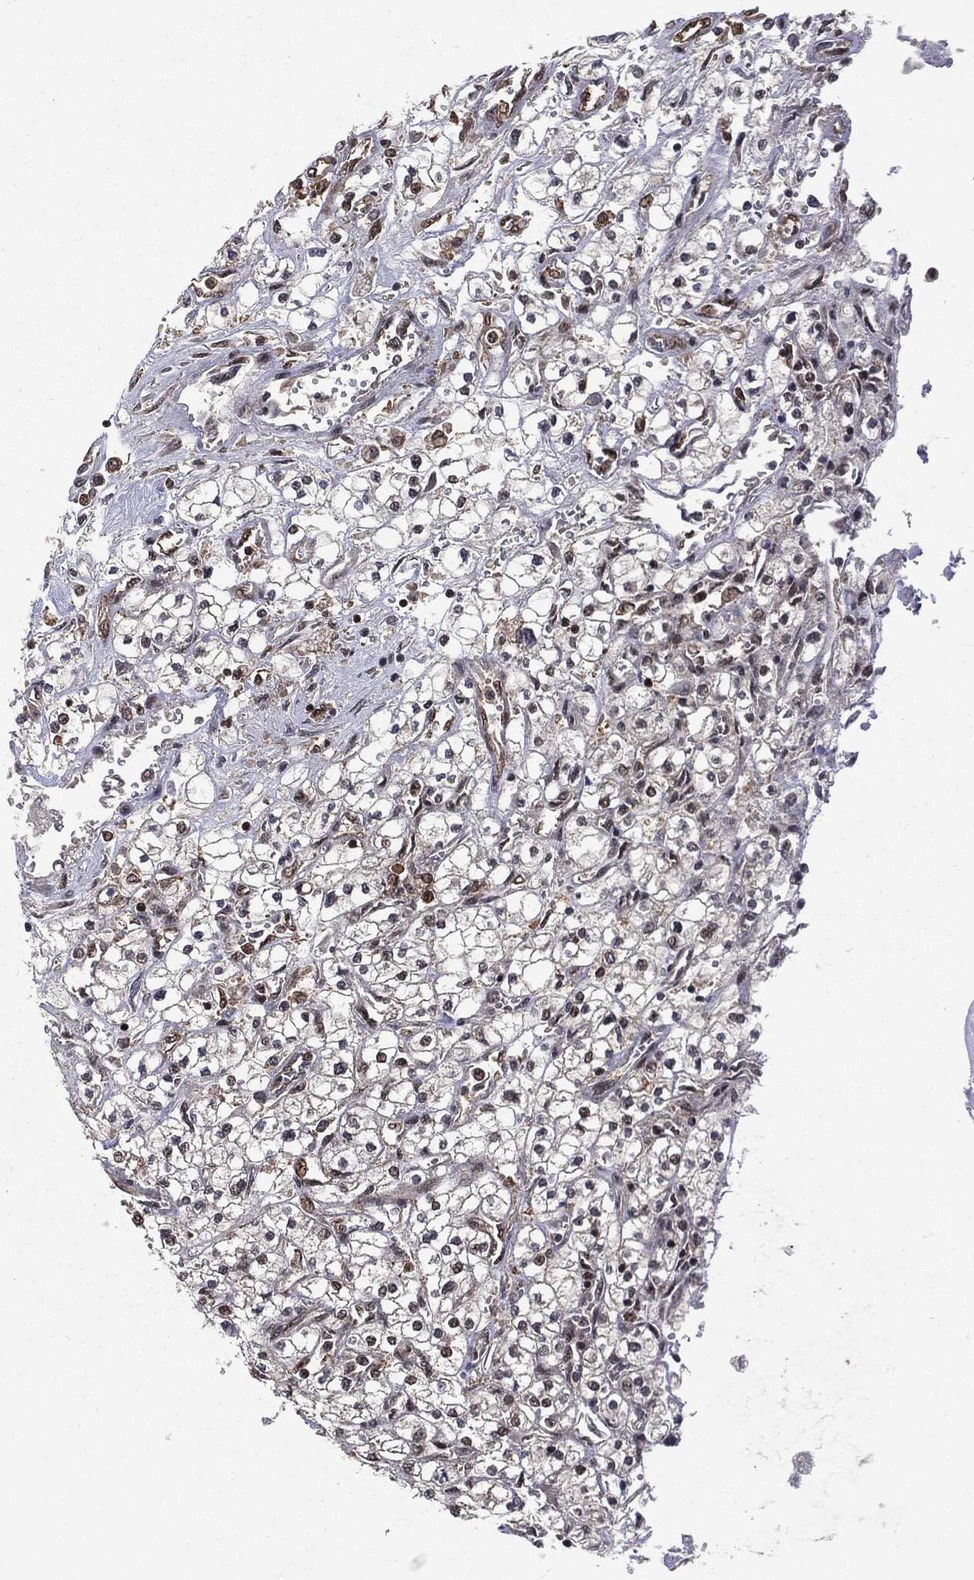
{"staining": {"intensity": "negative", "quantity": "none", "location": "none"}, "tissue": "renal cancer", "cell_type": "Tumor cells", "image_type": "cancer", "snomed": [{"axis": "morphology", "description": "Adenocarcinoma, NOS"}, {"axis": "topography", "description": "Kidney"}], "caption": "Tumor cells are negative for protein expression in human renal cancer (adenocarcinoma).", "gene": "PTPA", "patient": {"sex": "male", "age": 80}}